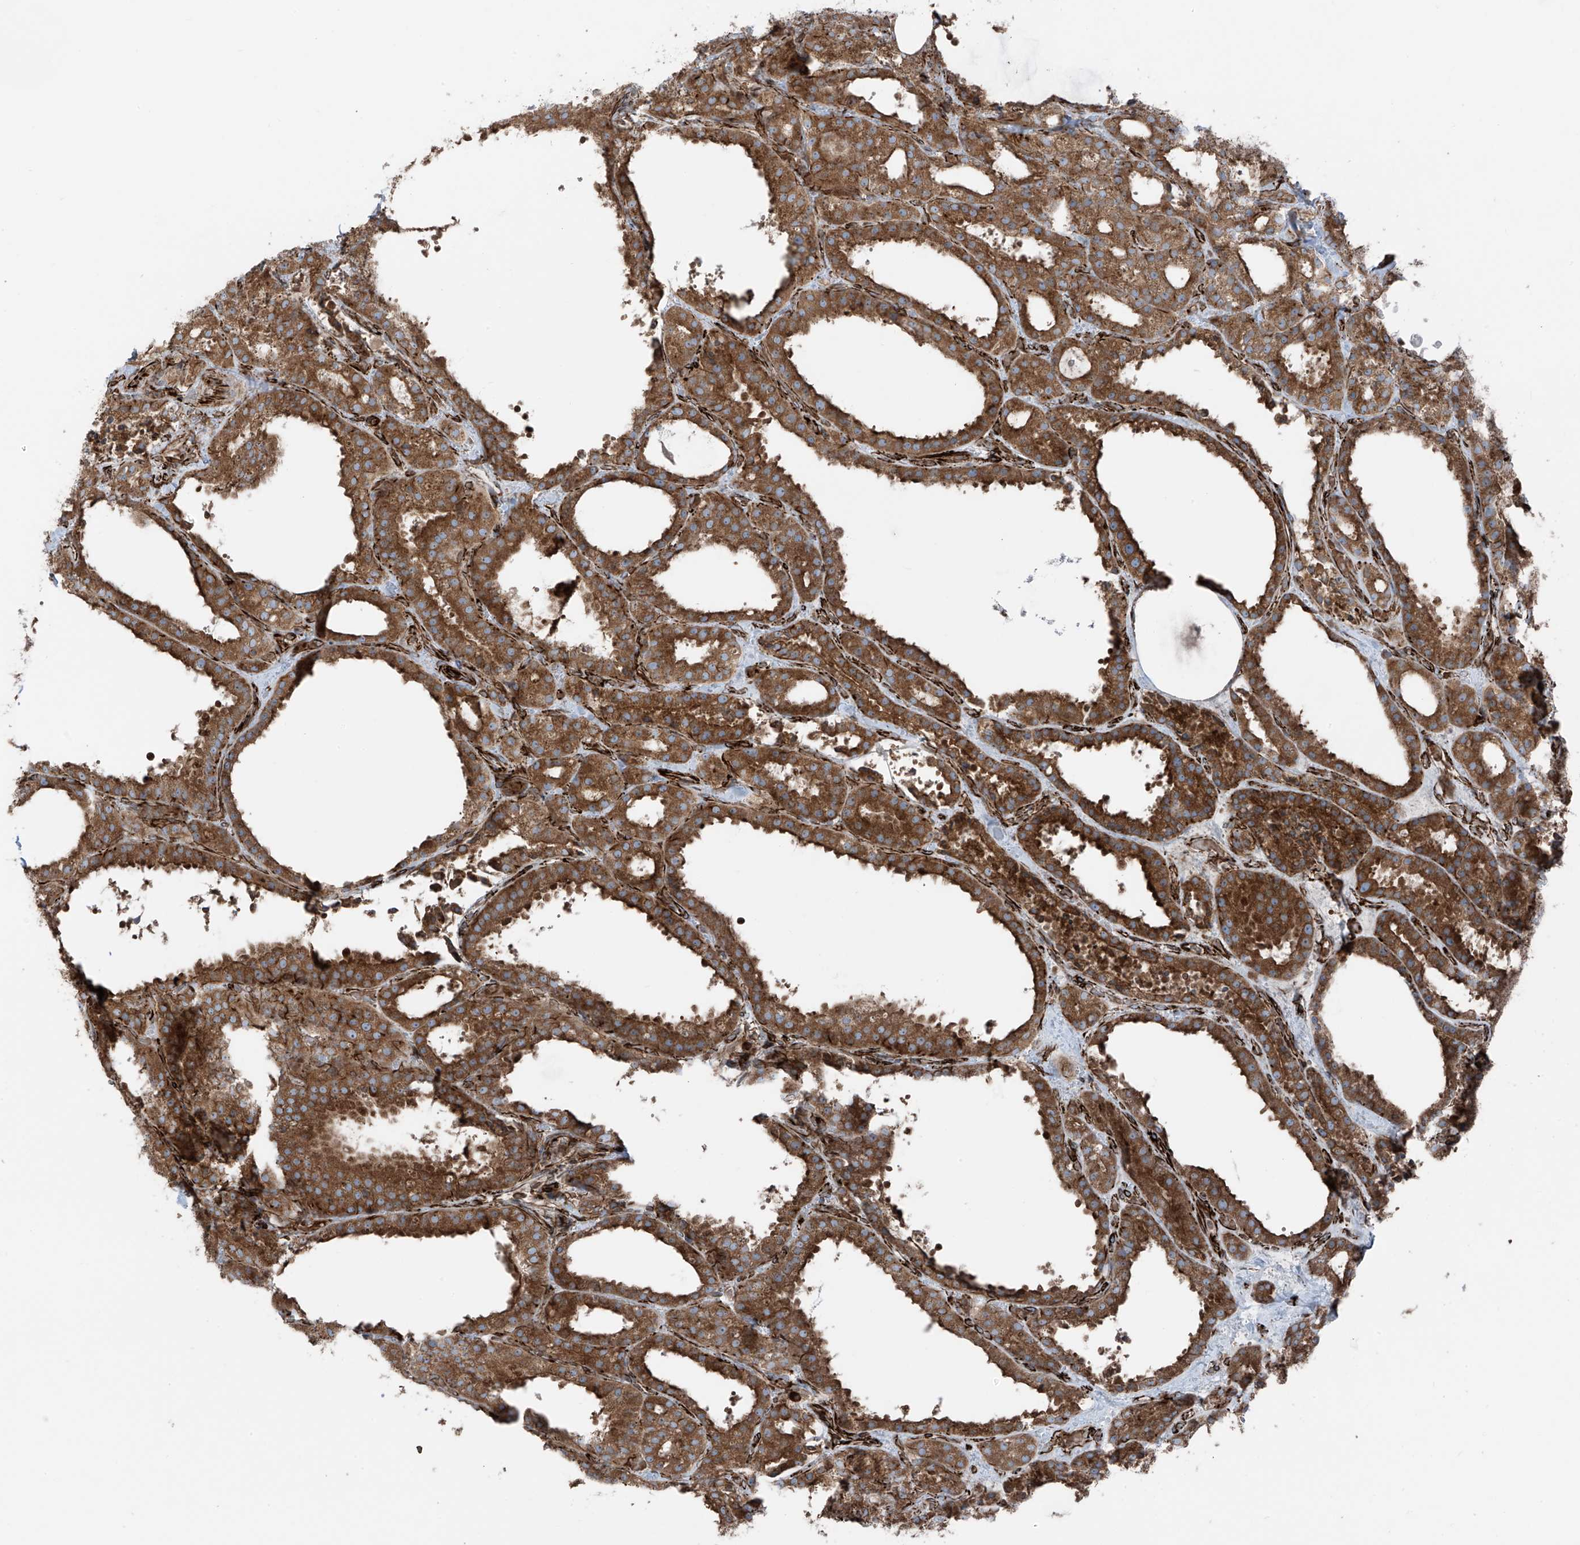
{"staining": {"intensity": "strong", "quantity": ">75%", "location": "cytoplasmic/membranous"}, "tissue": "thyroid cancer", "cell_type": "Tumor cells", "image_type": "cancer", "snomed": [{"axis": "morphology", "description": "Papillary adenocarcinoma, NOS"}, {"axis": "topography", "description": "Thyroid gland"}], "caption": "Immunohistochemistry (DAB (3,3'-diaminobenzidine)) staining of papillary adenocarcinoma (thyroid) displays strong cytoplasmic/membranous protein expression in about >75% of tumor cells.", "gene": "ERLEC1", "patient": {"sex": "male", "age": 77}}